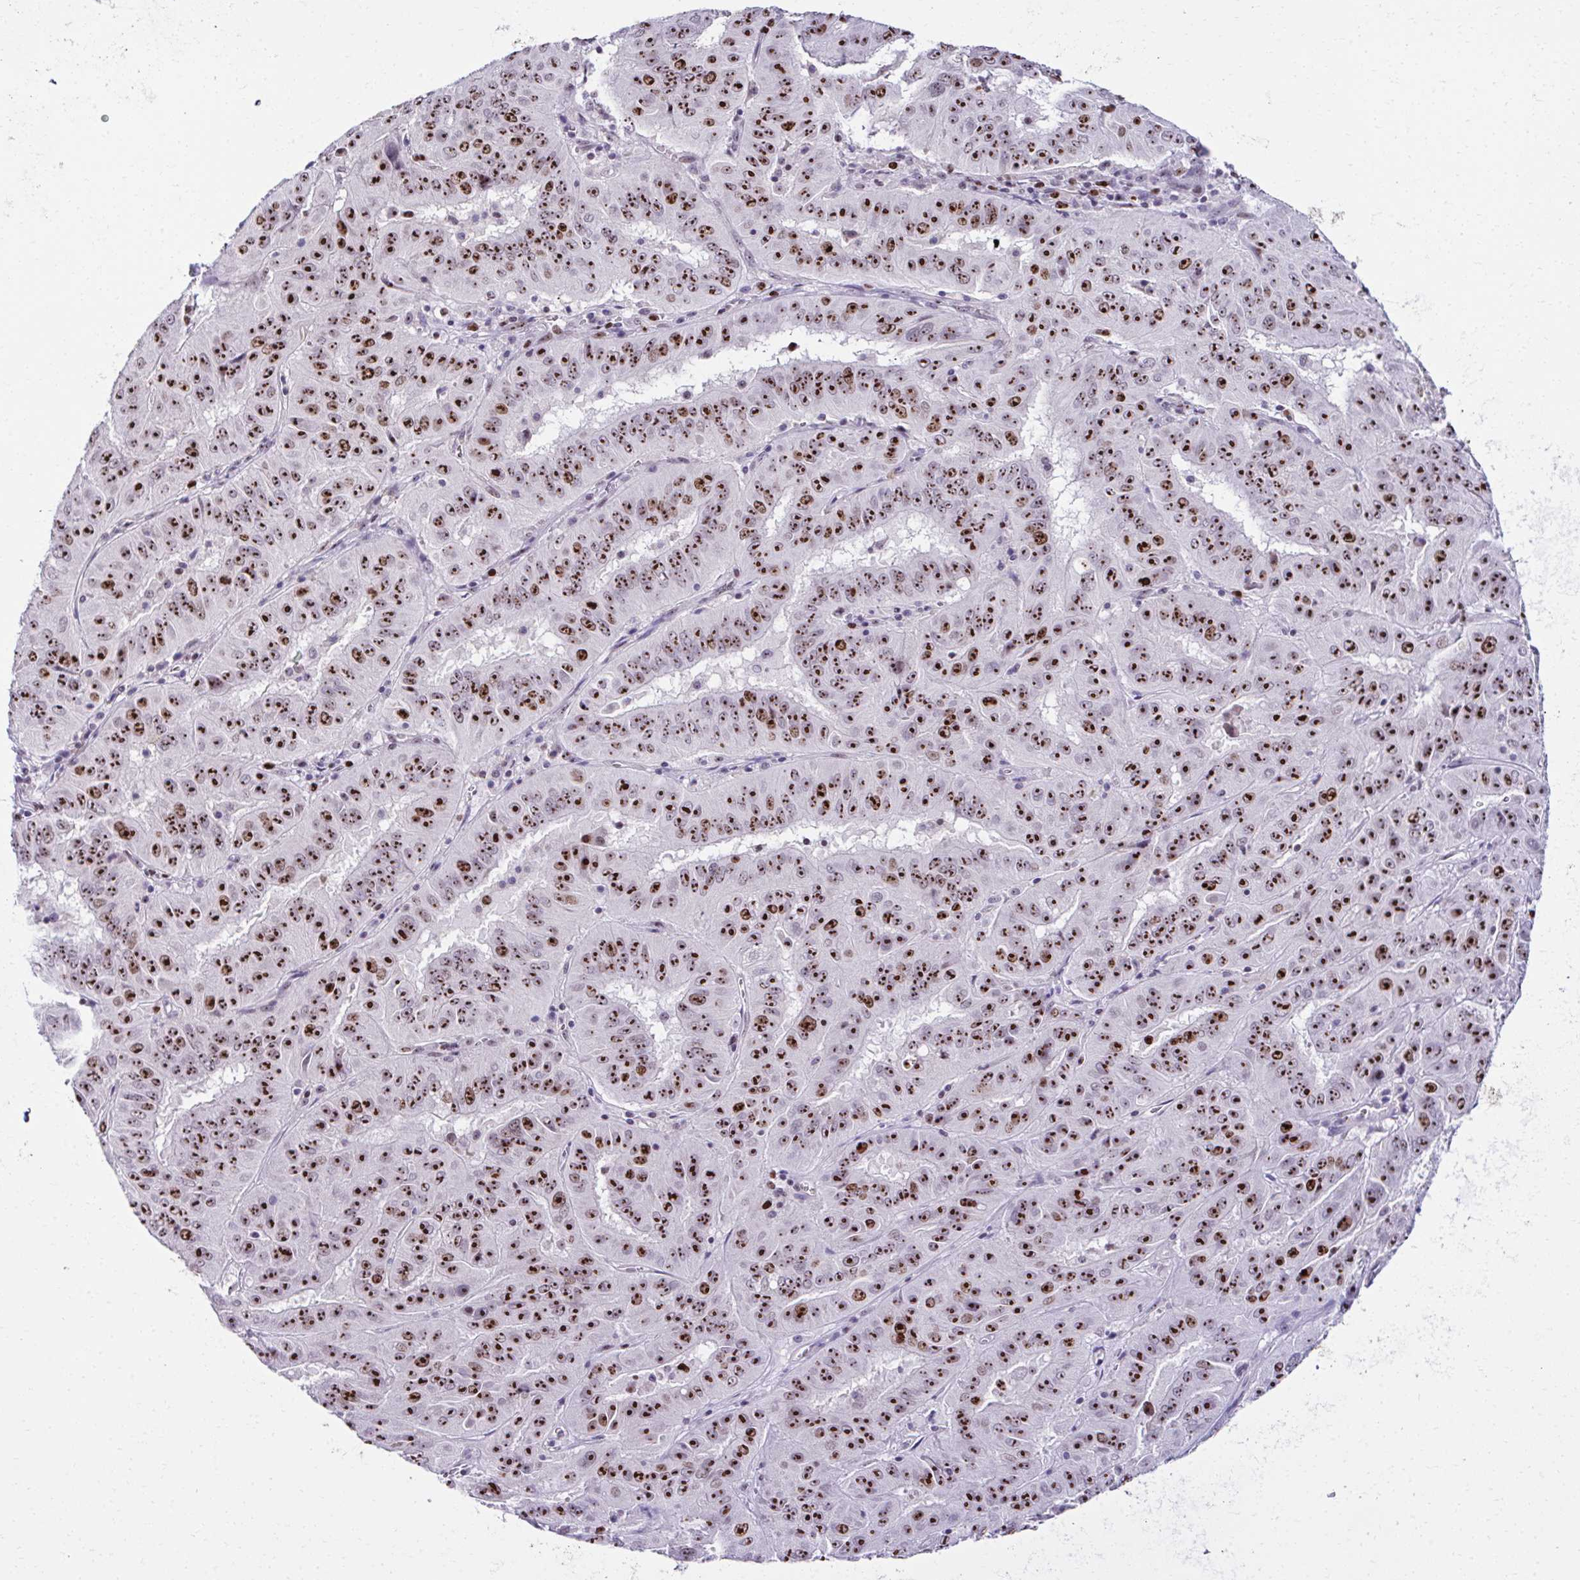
{"staining": {"intensity": "strong", "quantity": ">75%", "location": "nuclear"}, "tissue": "pancreatic cancer", "cell_type": "Tumor cells", "image_type": "cancer", "snomed": [{"axis": "morphology", "description": "Adenocarcinoma, NOS"}, {"axis": "topography", "description": "Pancreas"}], "caption": "The image shows a brown stain indicating the presence of a protein in the nuclear of tumor cells in pancreatic cancer.", "gene": "CEP72", "patient": {"sex": "male", "age": 63}}